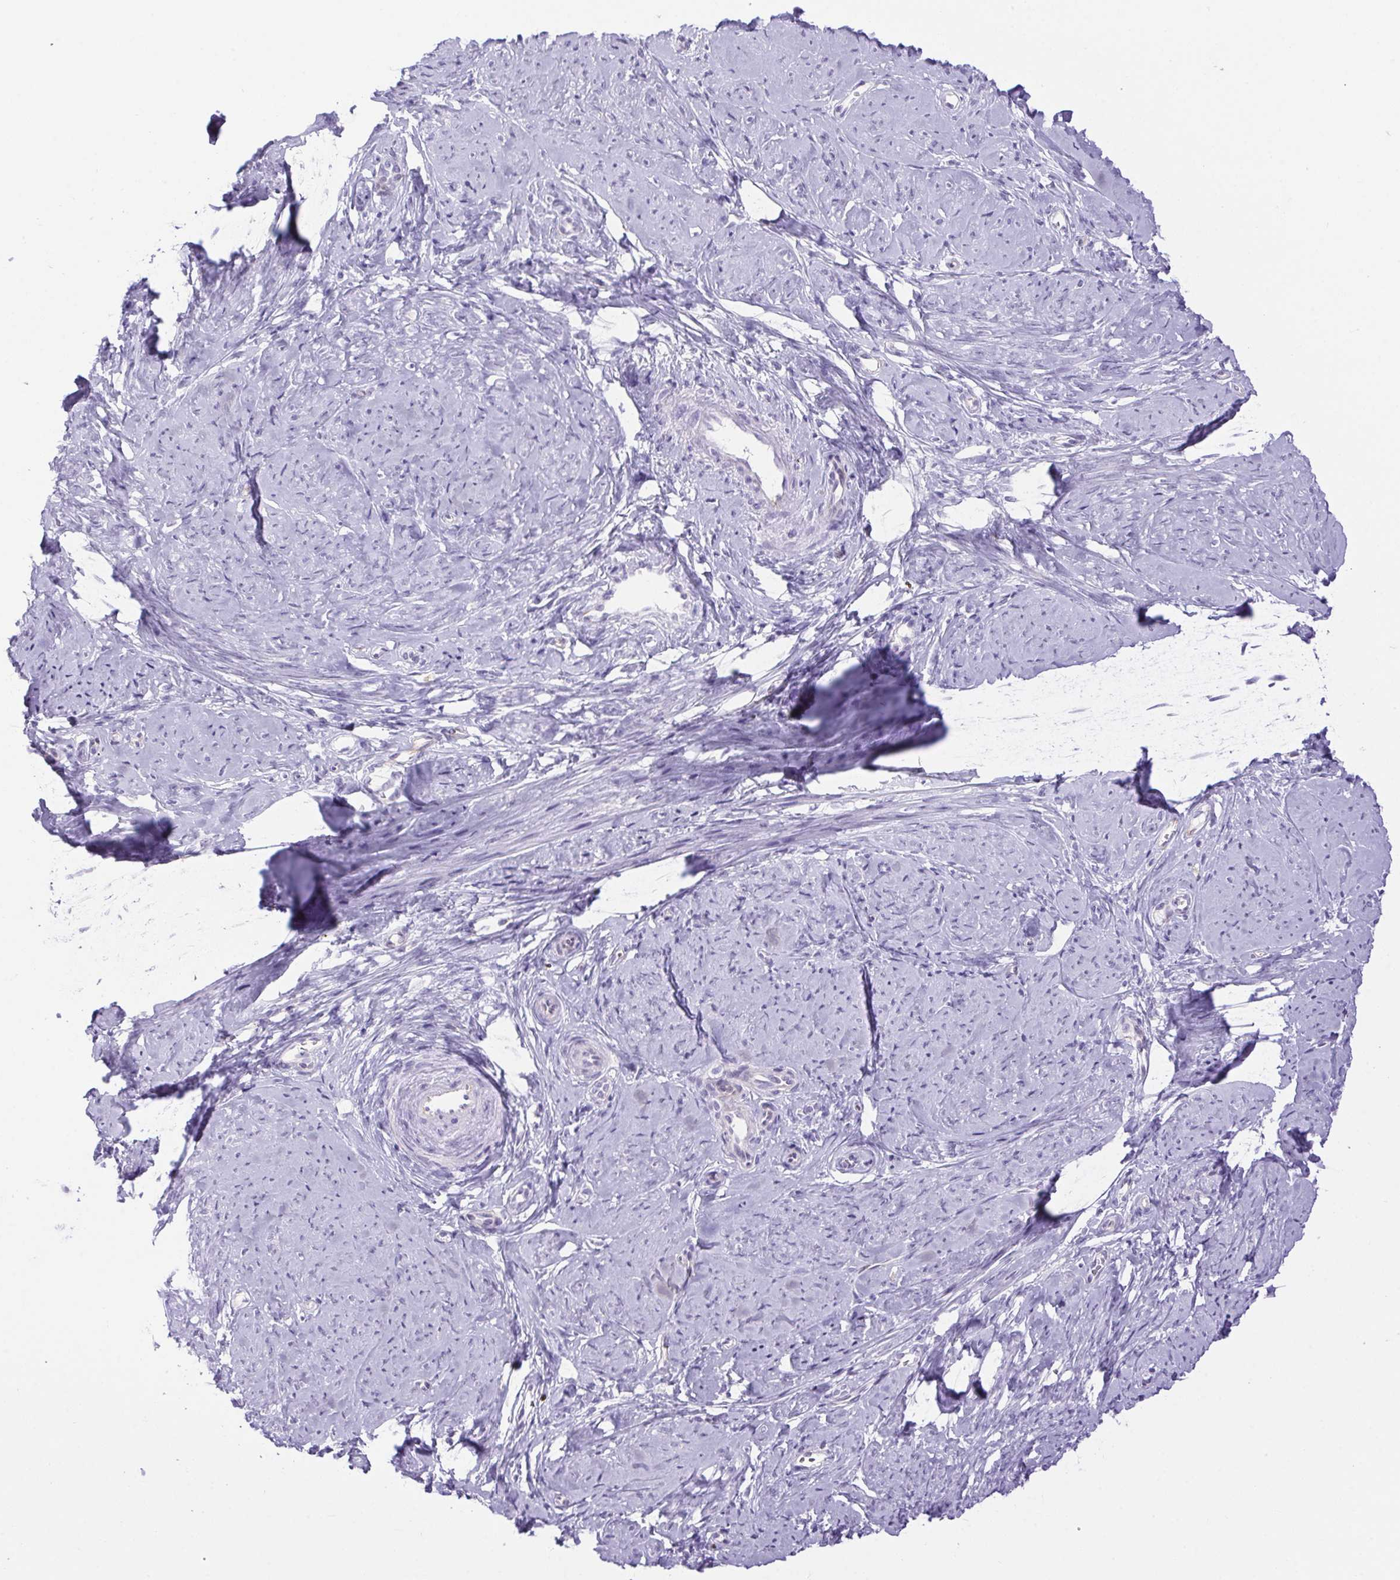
{"staining": {"intensity": "negative", "quantity": "none", "location": "none"}, "tissue": "smooth muscle", "cell_type": "Smooth muscle cells", "image_type": "normal", "snomed": [{"axis": "morphology", "description": "Normal tissue, NOS"}, {"axis": "topography", "description": "Smooth muscle"}], "caption": "Smooth muscle cells are negative for brown protein staining in benign smooth muscle.", "gene": "ERP27", "patient": {"sex": "female", "age": 48}}